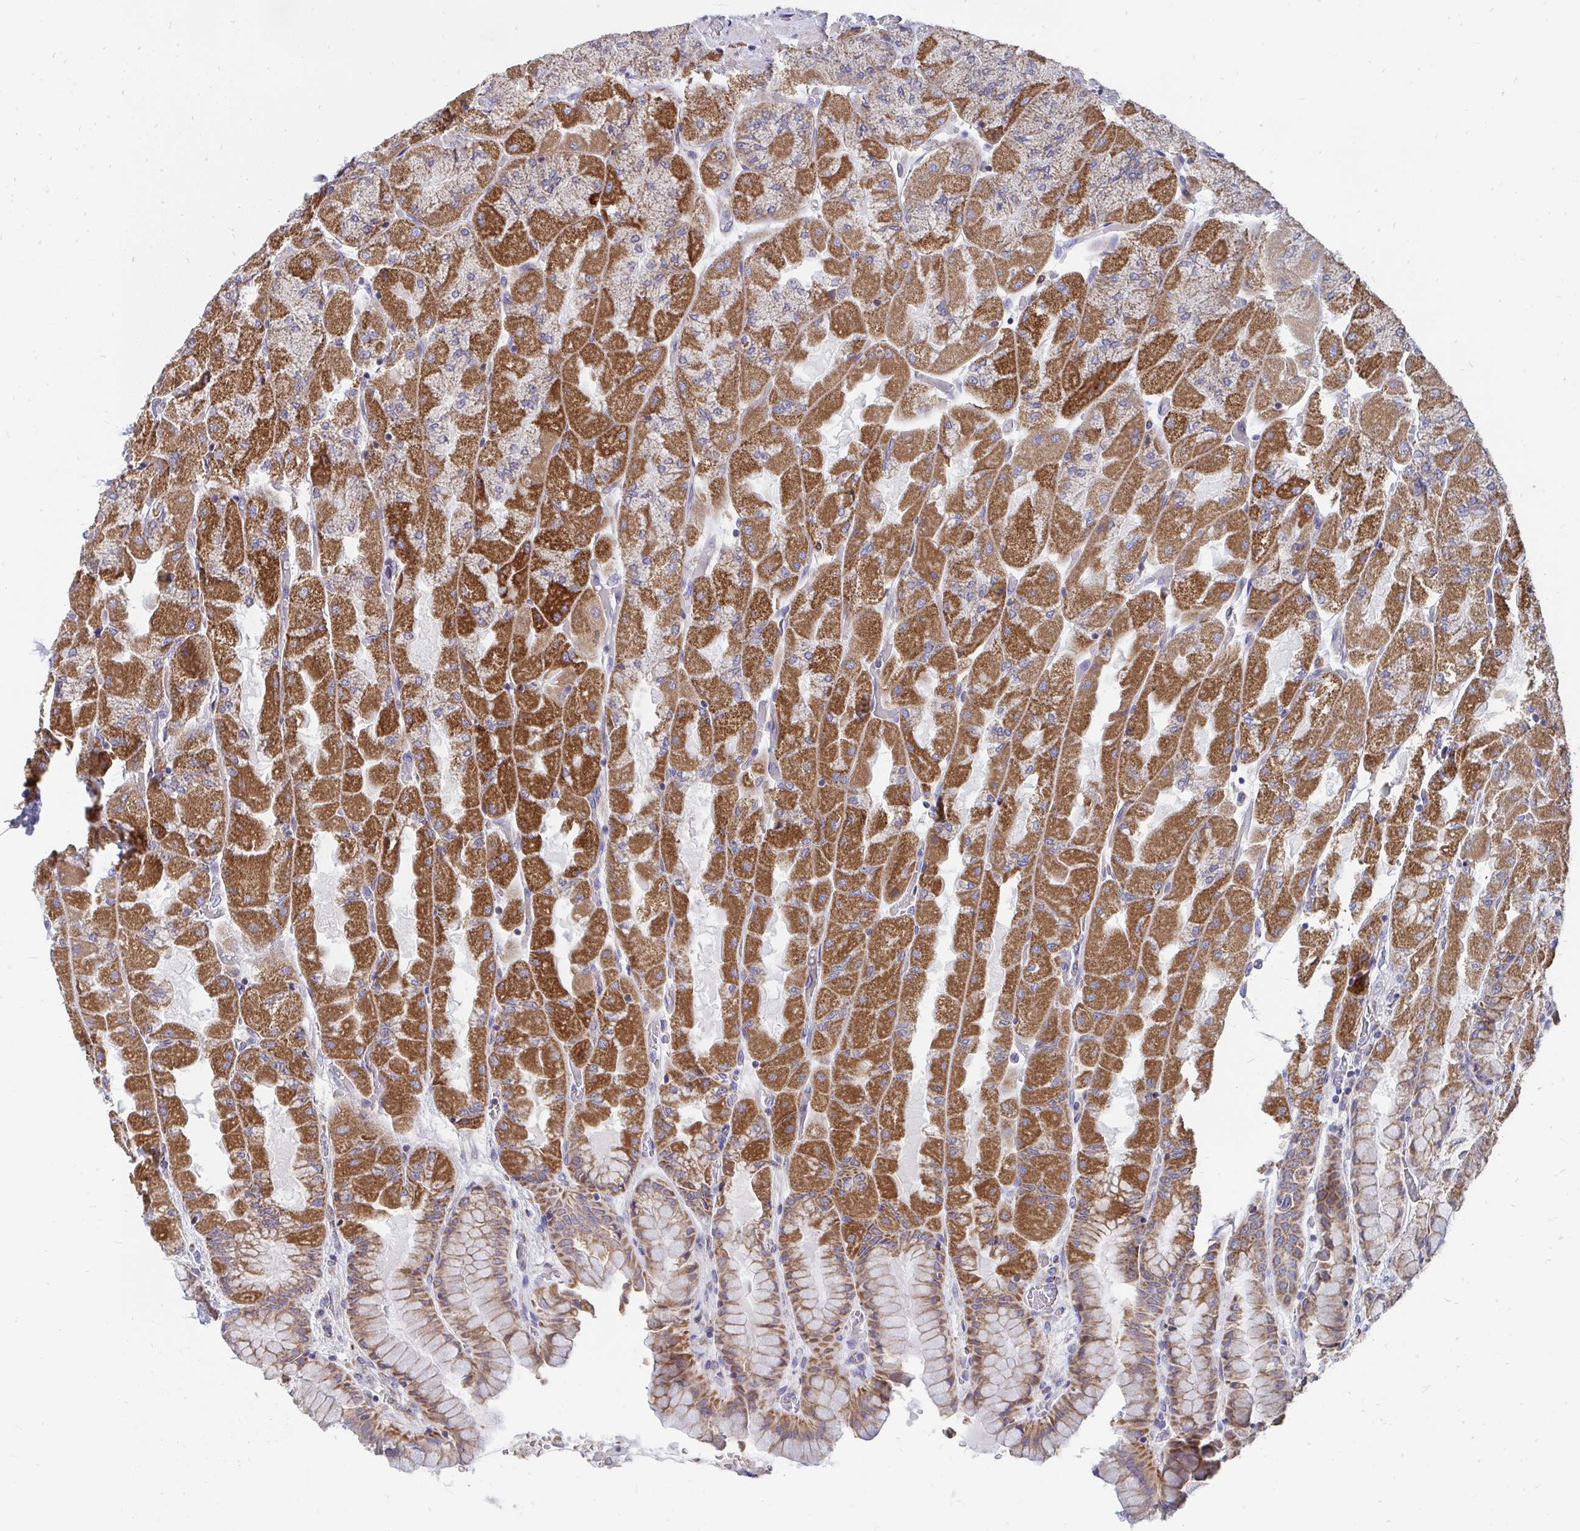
{"staining": {"intensity": "strong", "quantity": ">75%", "location": "cytoplasmic/membranous"}, "tissue": "stomach", "cell_type": "Glandular cells", "image_type": "normal", "snomed": [{"axis": "morphology", "description": "Normal tissue, NOS"}, {"axis": "topography", "description": "Stomach"}], "caption": "This image demonstrates unremarkable stomach stained with IHC to label a protein in brown. The cytoplasmic/membranous of glandular cells show strong positivity for the protein. Nuclei are counter-stained blue.", "gene": "PC", "patient": {"sex": "female", "age": 61}}